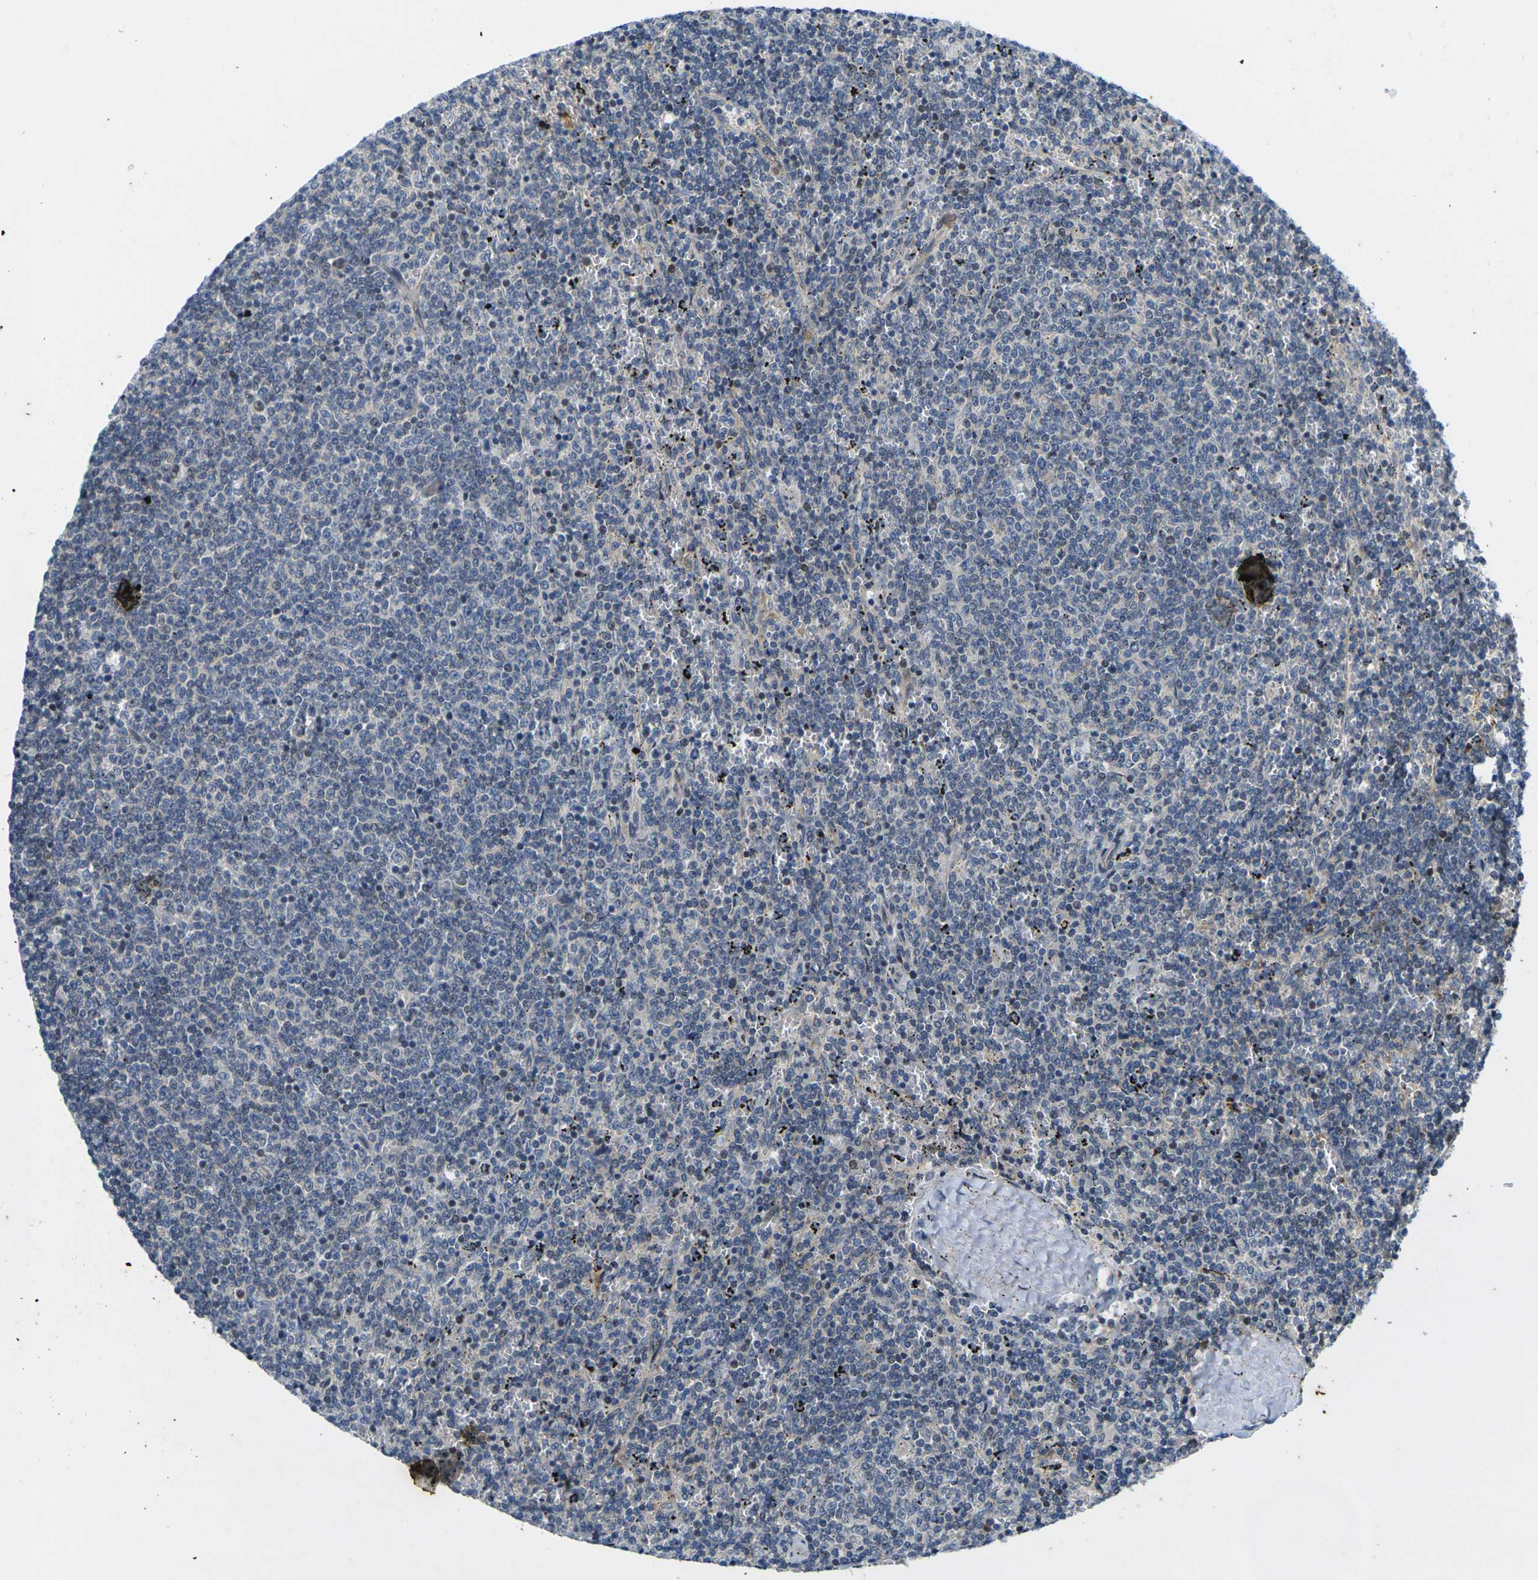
{"staining": {"intensity": "negative", "quantity": "none", "location": "none"}, "tissue": "lymphoma", "cell_type": "Tumor cells", "image_type": "cancer", "snomed": [{"axis": "morphology", "description": "Malignant lymphoma, non-Hodgkin's type, Low grade"}, {"axis": "topography", "description": "Spleen"}], "caption": "Lymphoma was stained to show a protein in brown. There is no significant staining in tumor cells.", "gene": "ROBO2", "patient": {"sex": "female", "age": 50}}